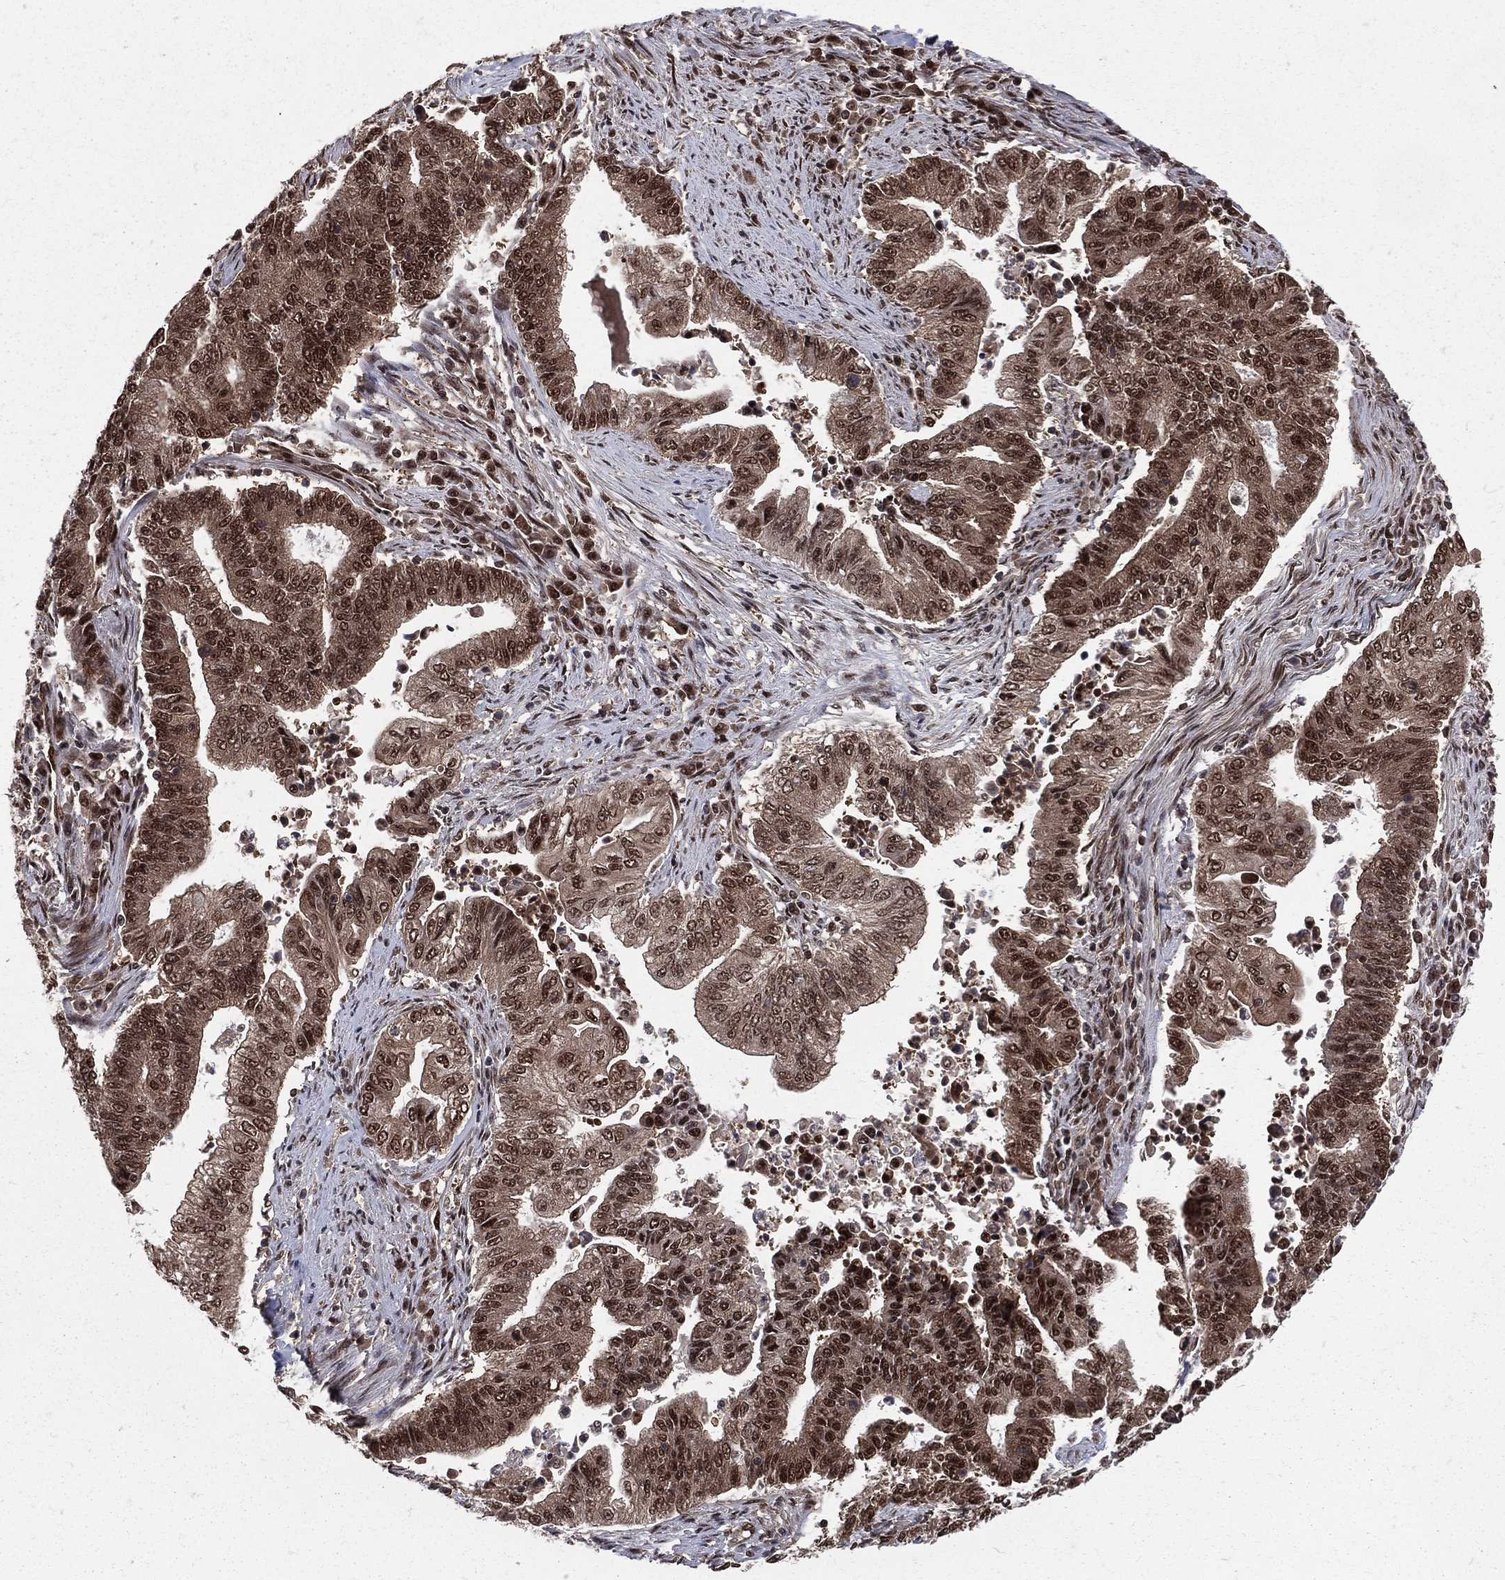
{"staining": {"intensity": "moderate", "quantity": ">75%", "location": "cytoplasmic/membranous,nuclear"}, "tissue": "endometrial cancer", "cell_type": "Tumor cells", "image_type": "cancer", "snomed": [{"axis": "morphology", "description": "Adenocarcinoma, NOS"}, {"axis": "topography", "description": "Uterus"}, {"axis": "topography", "description": "Endometrium"}], "caption": "Endometrial cancer stained for a protein shows moderate cytoplasmic/membranous and nuclear positivity in tumor cells.", "gene": "COPS4", "patient": {"sex": "female", "age": 54}}